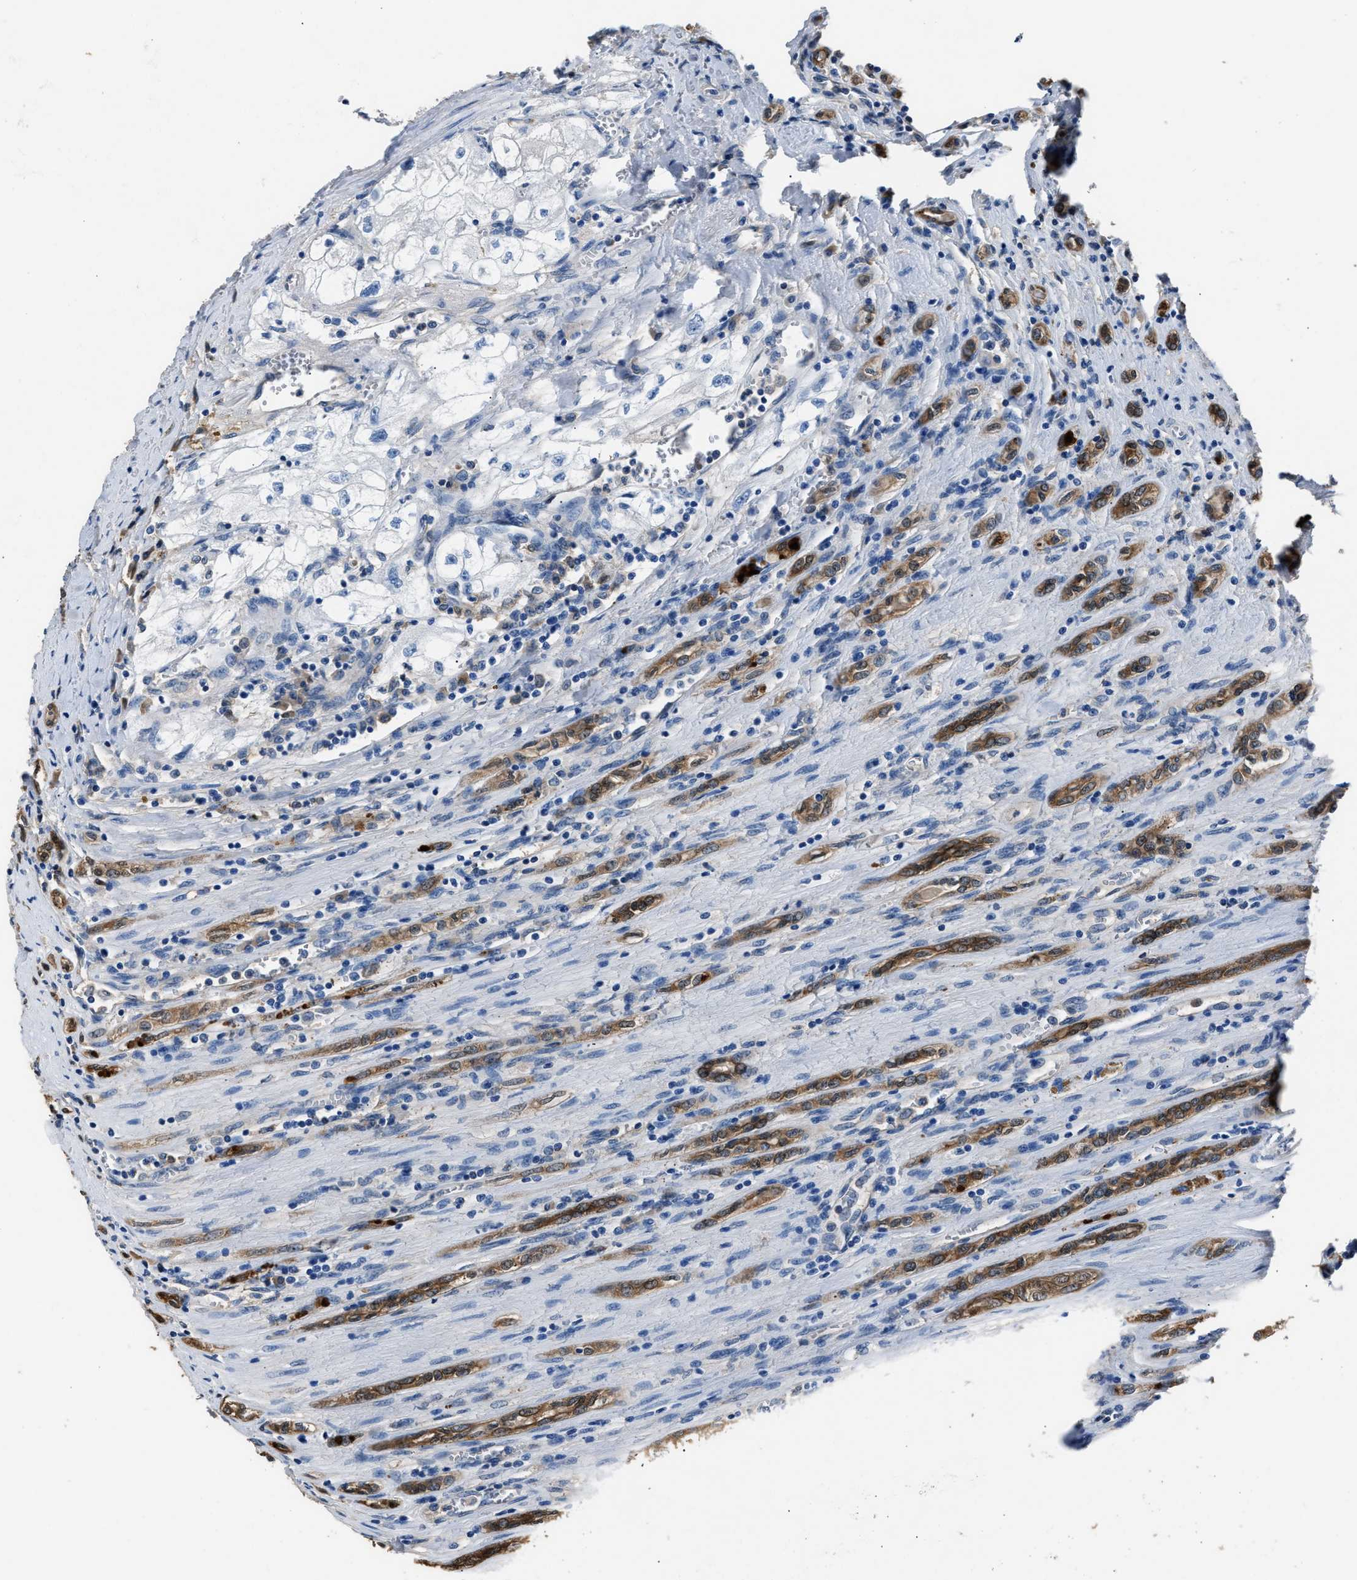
{"staining": {"intensity": "negative", "quantity": "none", "location": "none"}, "tissue": "renal cancer", "cell_type": "Tumor cells", "image_type": "cancer", "snomed": [{"axis": "morphology", "description": "Adenocarcinoma, NOS"}, {"axis": "topography", "description": "Kidney"}], "caption": "DAB (3,3'-diaminobenzidine) immunohistochemical staining of human renal cancer (adenocarcinoma) displays no significant staining in tumor cells.", "gene": "GSTP1", "patient": {"sex": "female", "age": 70}}